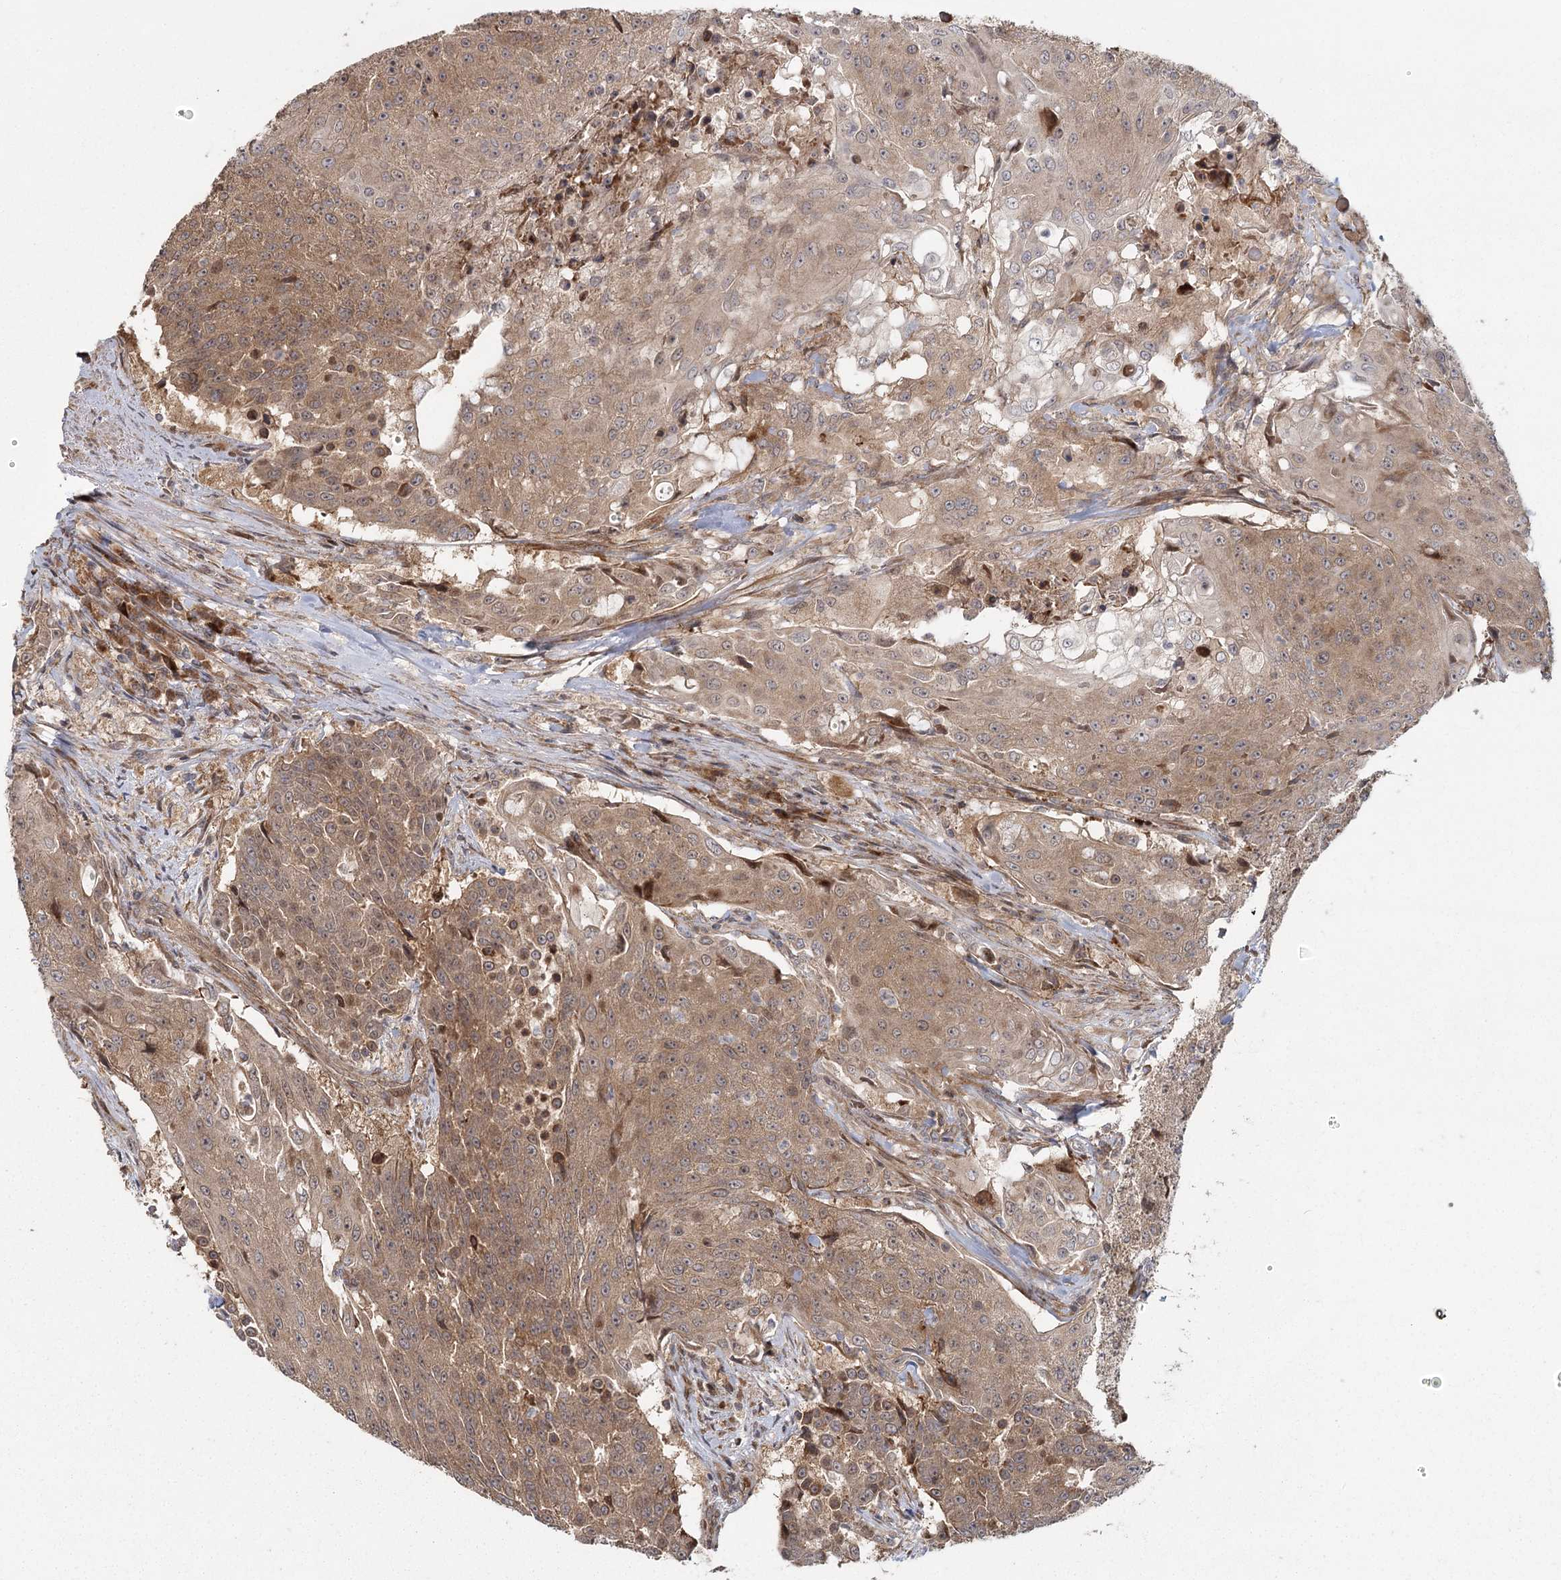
{"staining": {"intensity": "moderate", "quantity": ">75%", "location": "cytoplasmic/membranous"}, "tissue": "urothelial cancer", "cell_type": "Tumor cells", "image_type": "cancer", "snomed": [{"axis": "morphology", "description": "Urothelial carcinoma, High grade"}, {"axis": "topography", "description": "Urinary bladder"}], "caption": "An IHC image of tumor tissue is shown. Protein staining in brown labels moderate cytoplasmic/membranous positivity in urothelial cancer within tumor cells.", "gene": "RAPGEF6", "patient": {"sex": "female", "age": 63}}